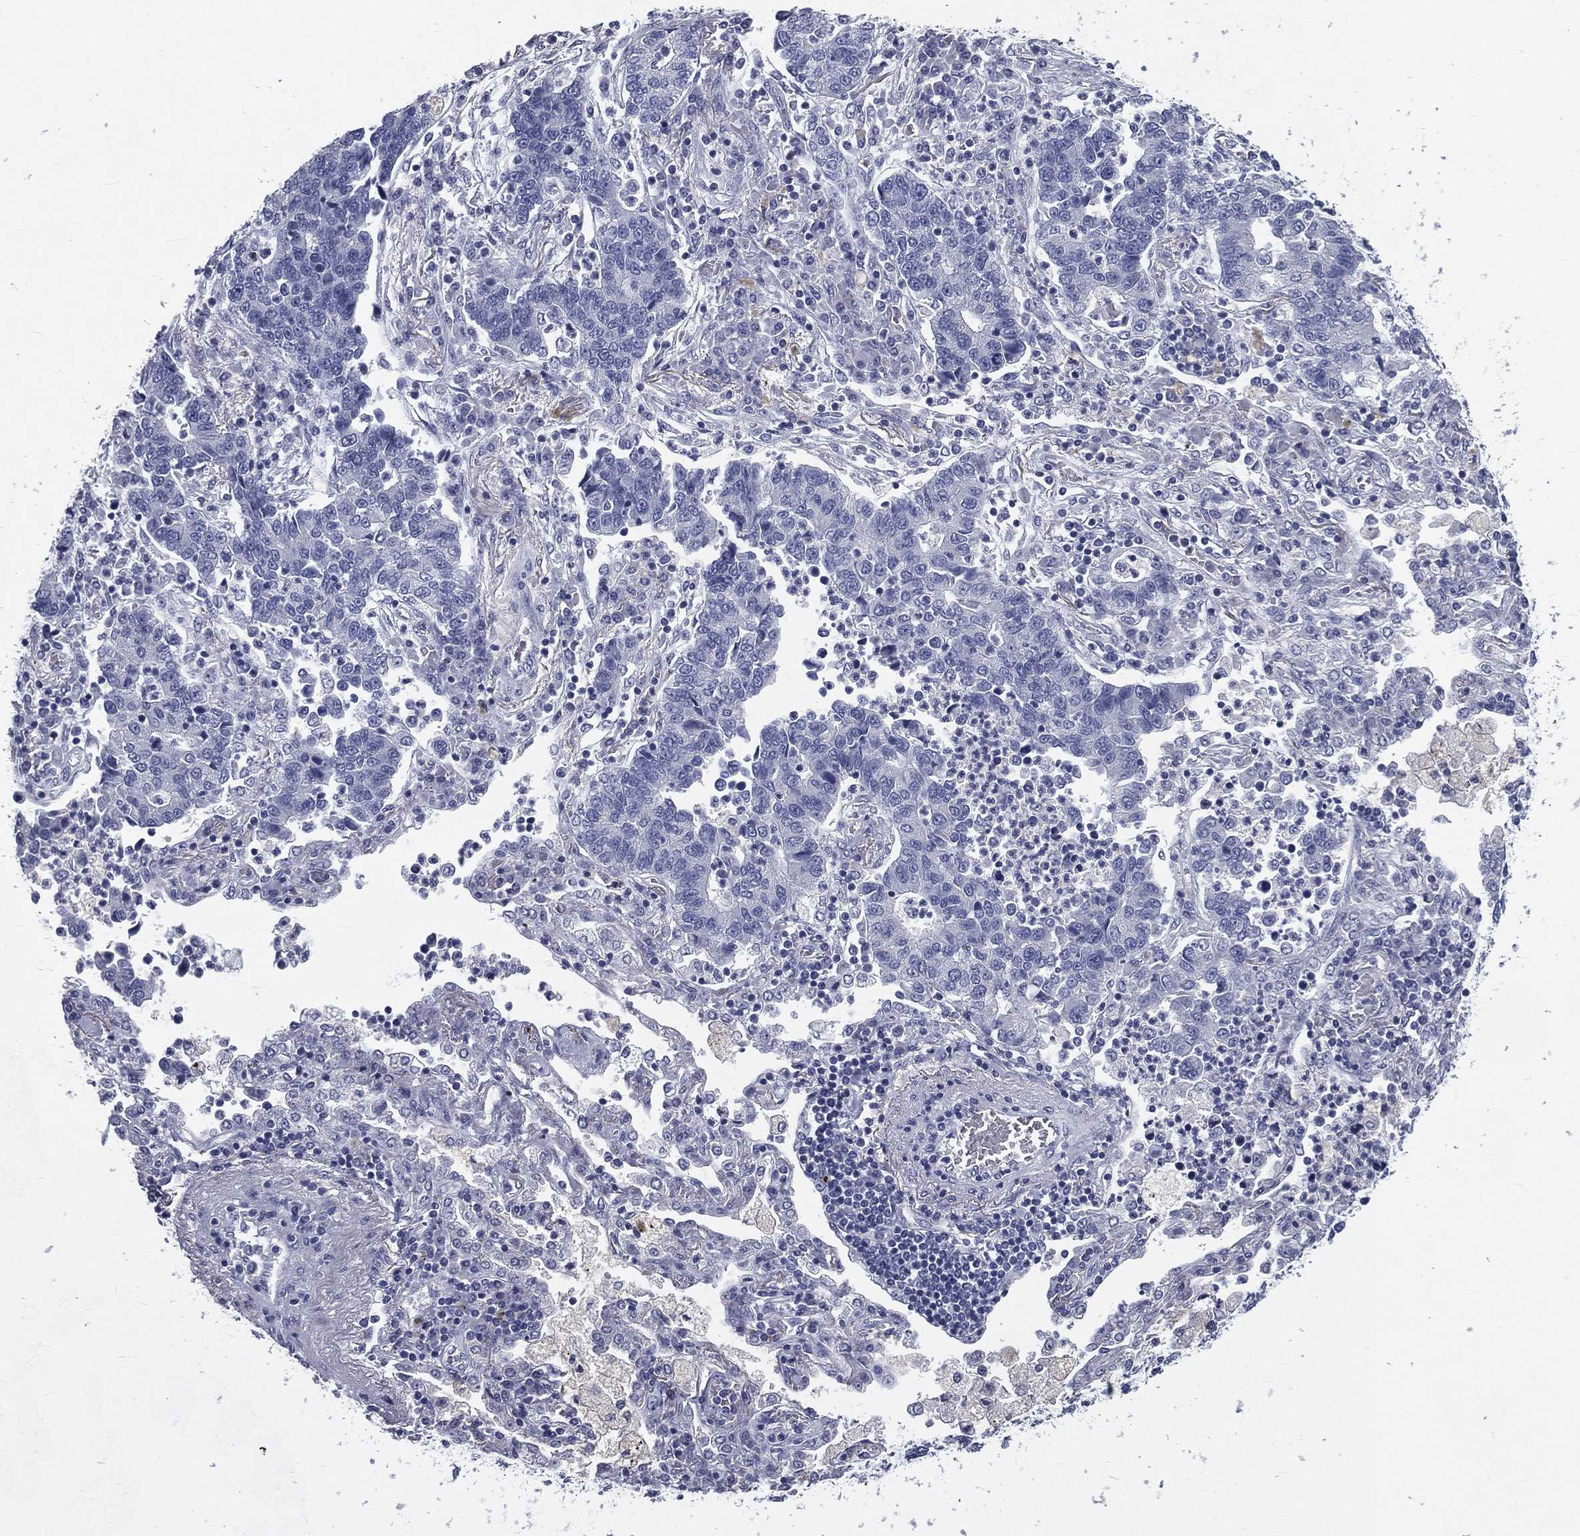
{"staining": {"intensity": "negative", "quantity": "none", "location": "none"}, "tissue": "lung cancer", "cell_type": "Tumor cells", "image_type": "cancer", "snomed": [{"axis": "morphology", "description": "Adenocarcinoma, NOS"}, {"axis": "topography", "description": "Lung"}], "caption": "Immunohistochemical staining of human lung cancer (adenocarcinoma) exhibits no significant positivity in tumor cells.", "gene": "IFT27", "patient": {"sex": "female", "age": 57}}